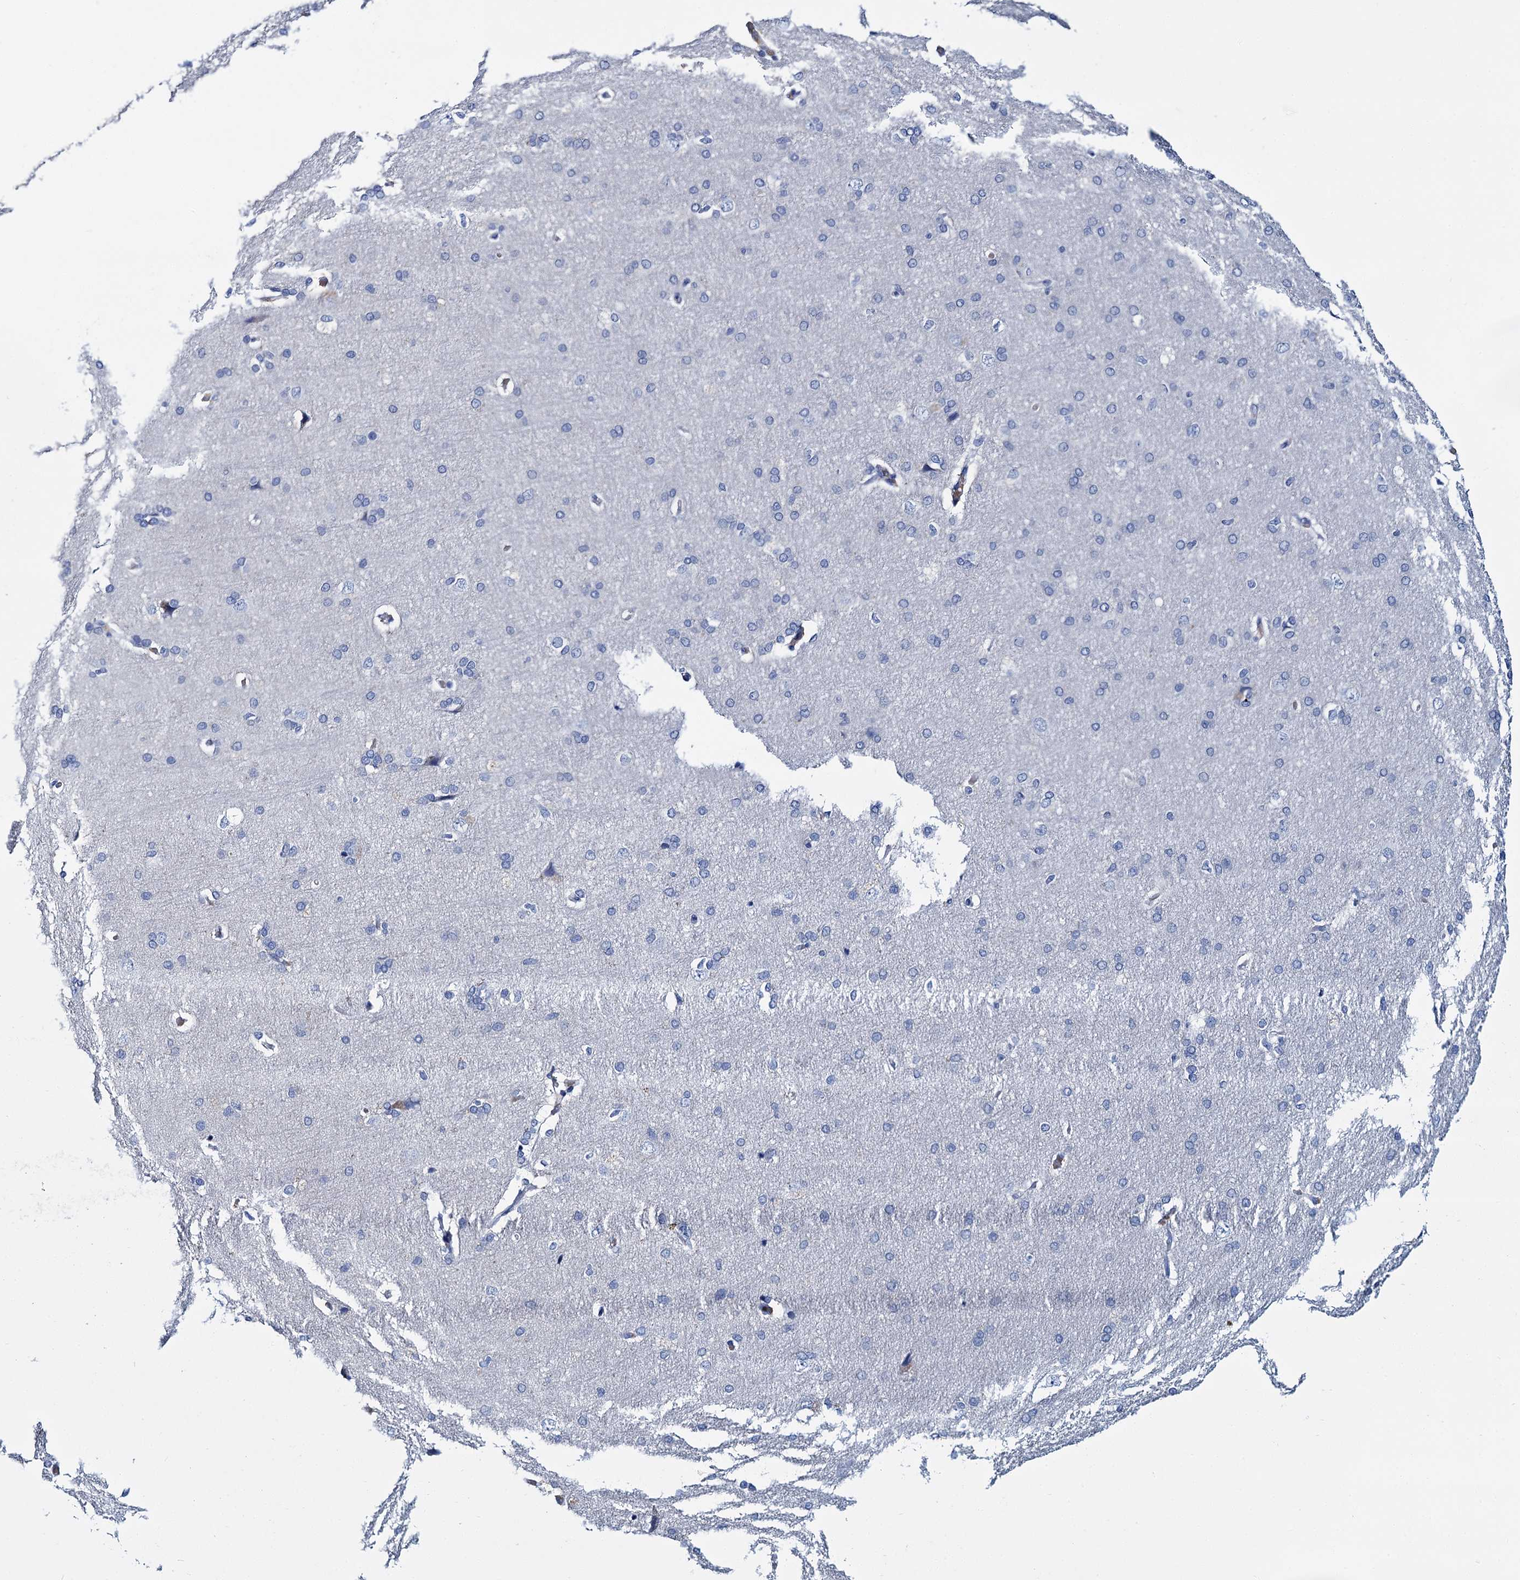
{"staining": {"intensity": "negative", "quantity": "none", "location": "none"}, "tissue": "cerebral cortex", "cell_type": "Endothelial cells", "image_type": "normal", "snomed": [{"axis": "morphology", "description": "Normal tissue, NOS"}, {"axis": "topography", "description": "Cerebral cortex"}], "caption": "DAB (3,3'-diaminobenzidine) immunohistochemical staining of normal human cerebral cortex reveals no significant expression in endothelial cells.", "gene": "ATG2A", "patient": {"sex": "male", "age": 62}}